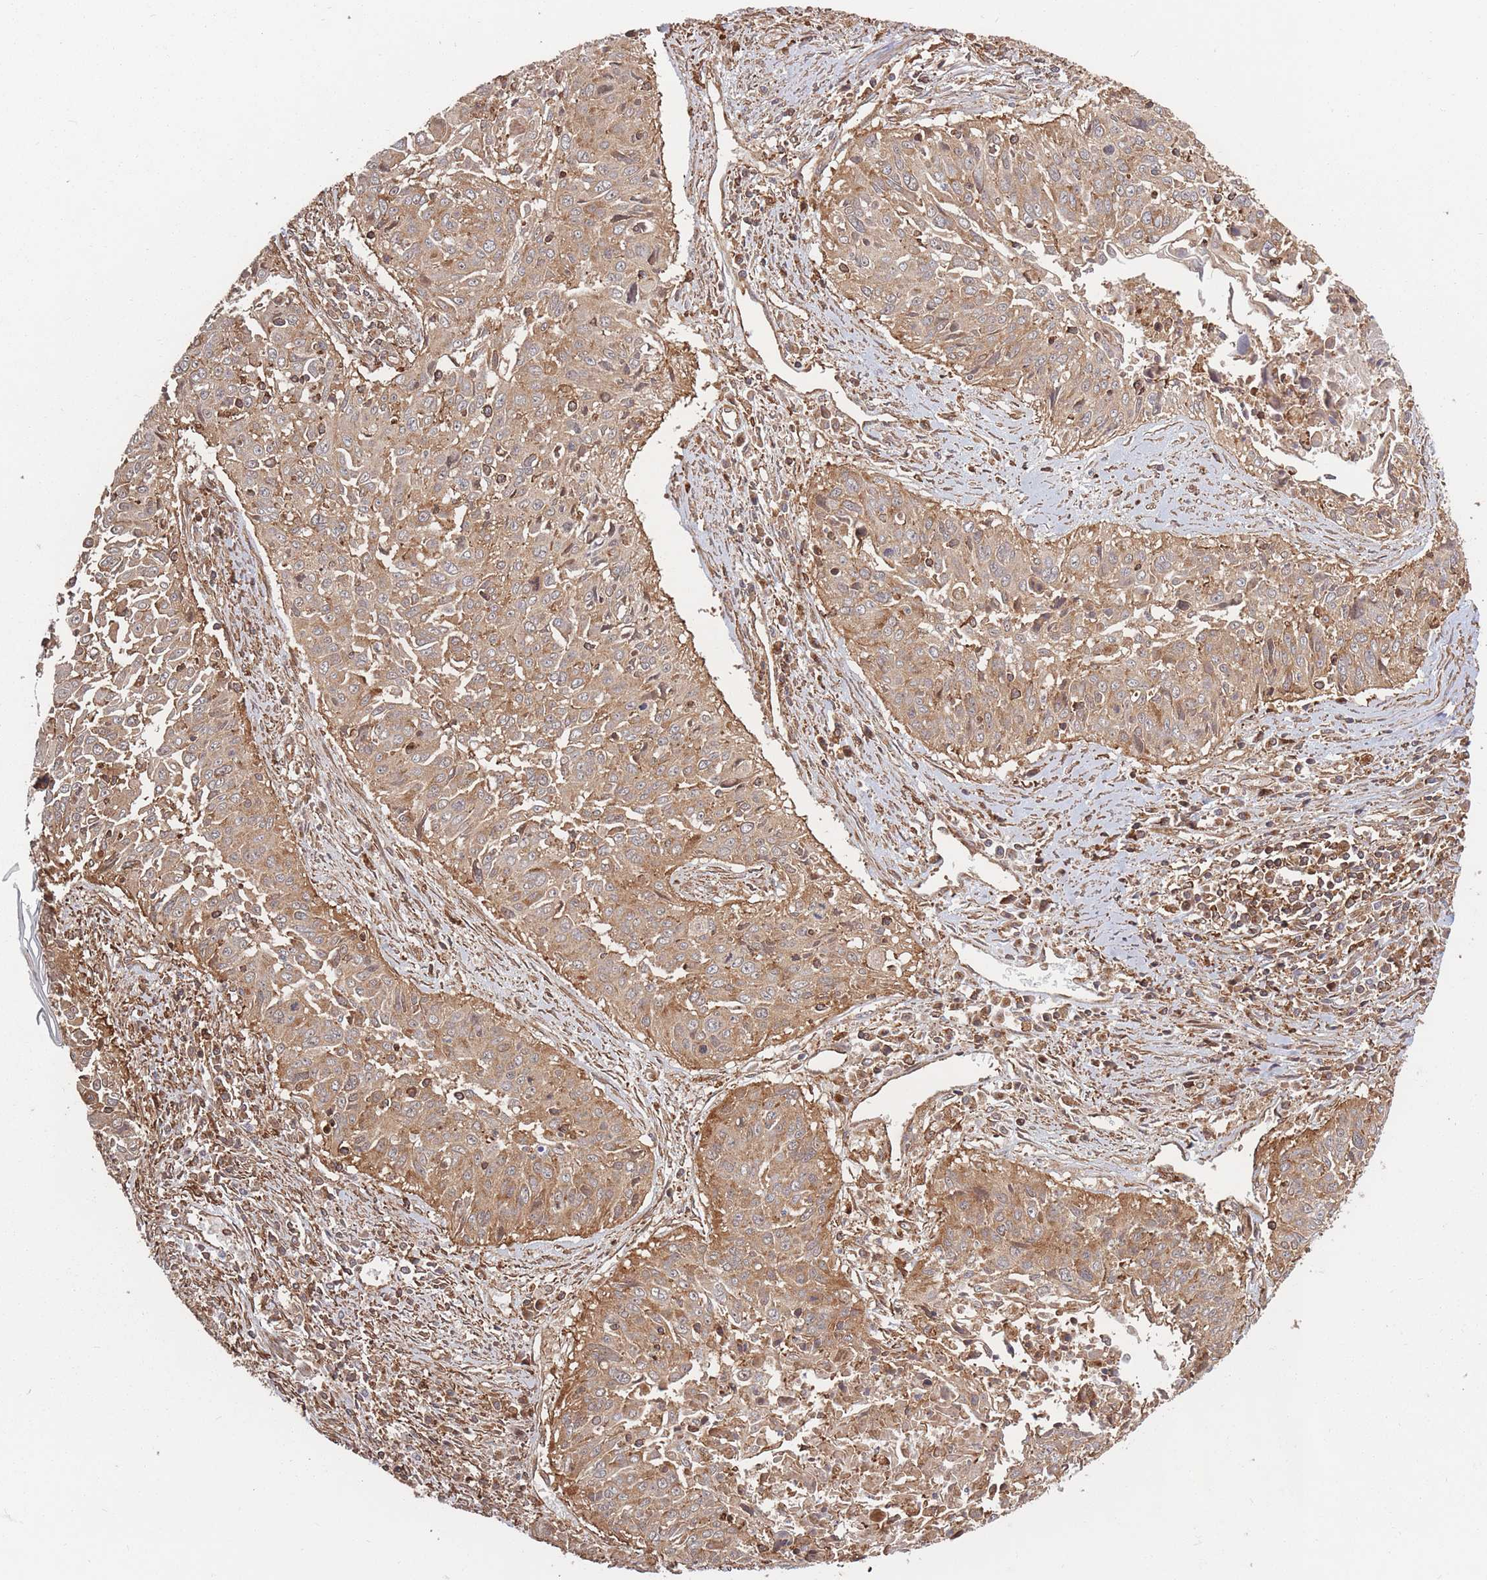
{"staining": {"intensity": "moderate", "quantity": ">75%", "location": "cytoplasmic/membranous"}, "tissue": "cervical cancer", "cell_type": "Tumor cells", "image_type": "cancer", "snomed": [{"axis": "morphology", "description": "Squamous cell carcinoma, NOS"}, {"axis": "topography", "description": "Cervix"}], "caption": "Cervical squamous cell carcinoma stained for a protein displays moderate cytoplasmic/membranous positivity in tumor cells.", "gene": "RASSF2", "patient": {"sex": "female", "age": 55}}